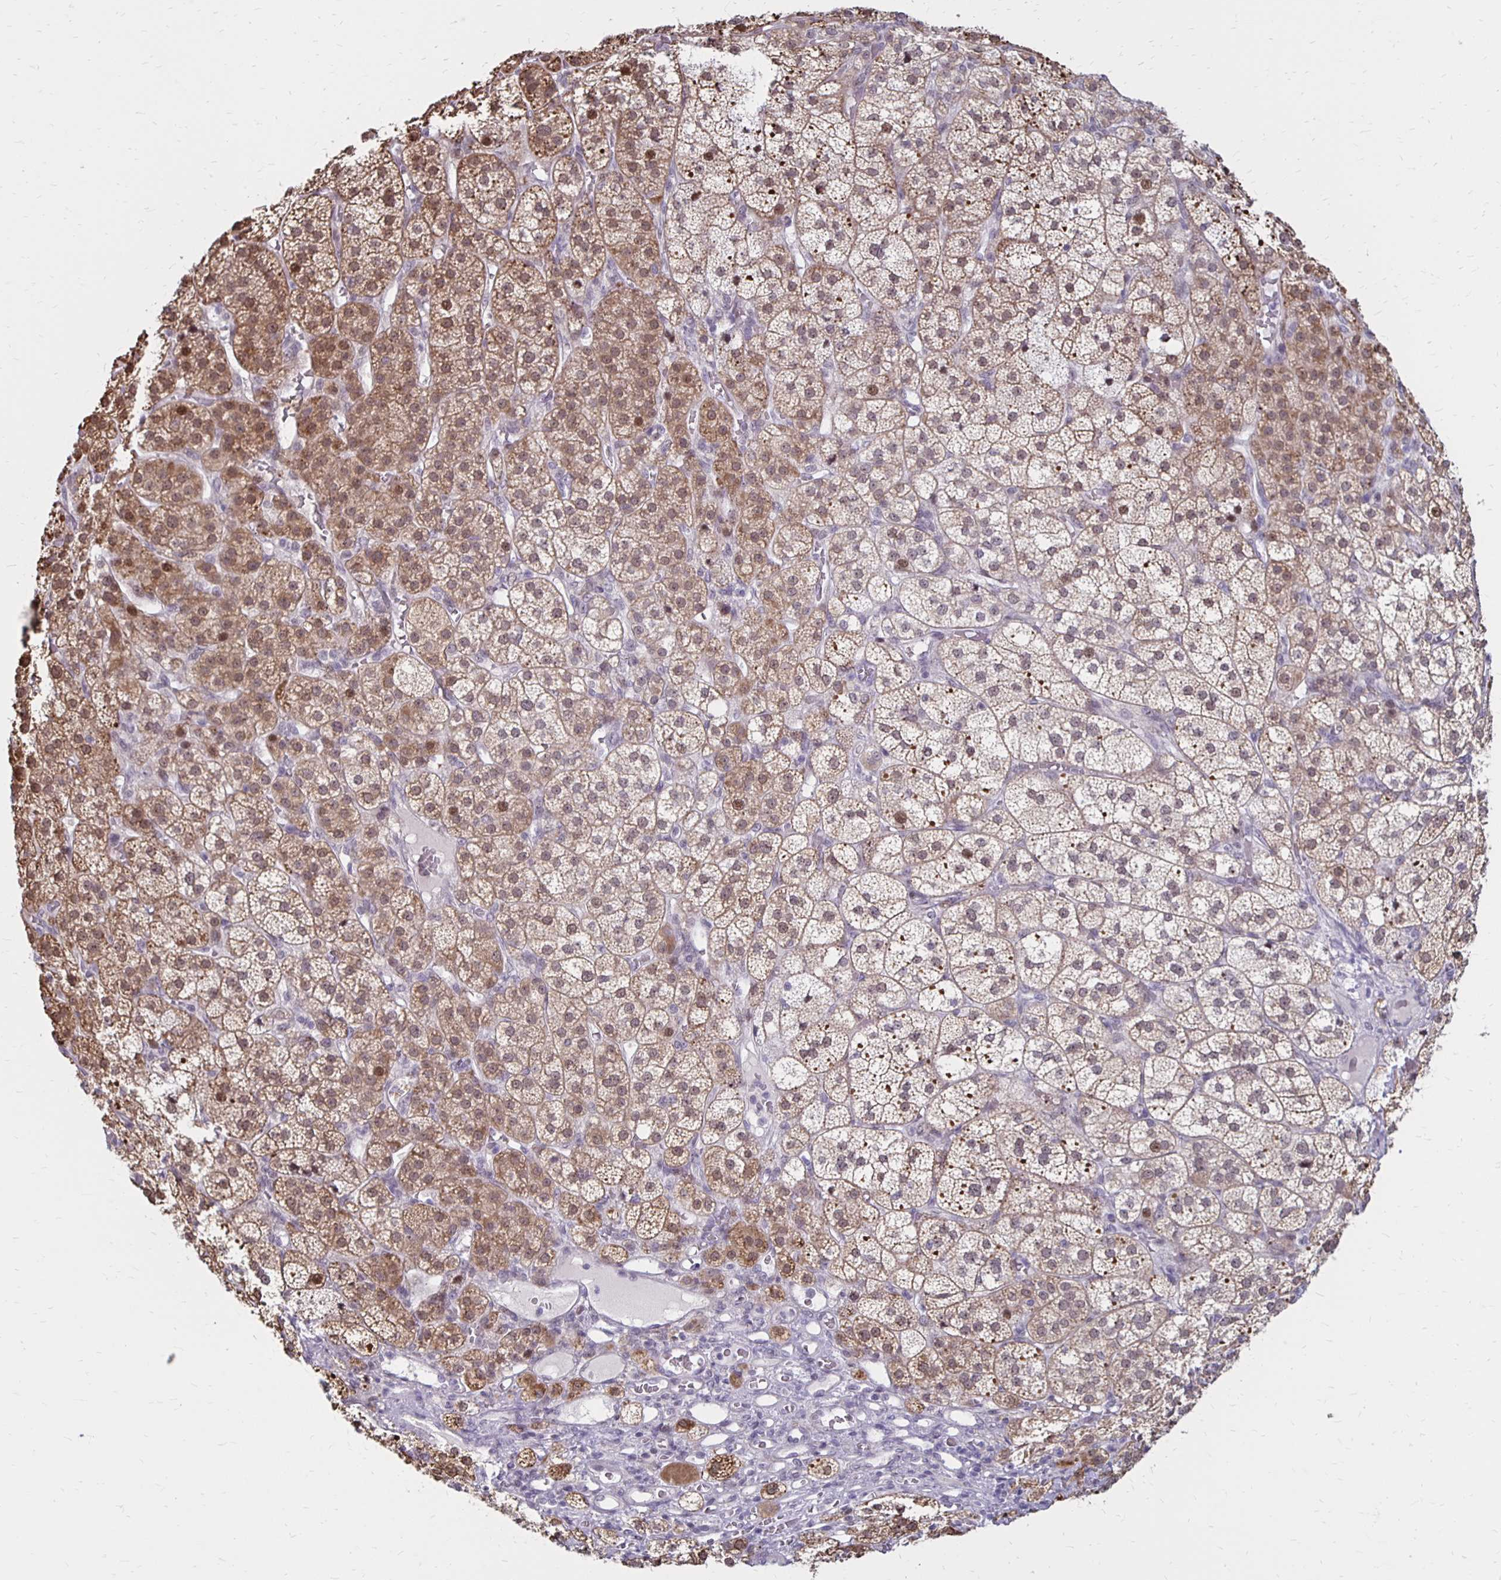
{"staining": {"intensity": "moderate", "quantity": ">75%", "location": "cytoplasmic/membranous,nuclear"}, "tissue": "adrenal gland", "cell_type": "Glandular cells", "image_type": "normal", "snomed": [{"axis": "morphology", "description": "Normal tissue, NOS"}, {"axis": "topography", "description": "Adrenal gland"}], "caption": "Immunohistochemical staining of unremarkable human adrenal gland exhibits >75% levels of moderate cytoplasmic/membranous,nuclear protein expression in approximately >75% of glandular cells.", "gene": "DAGLA", "patient": {"sex": "female", "age": 60}}